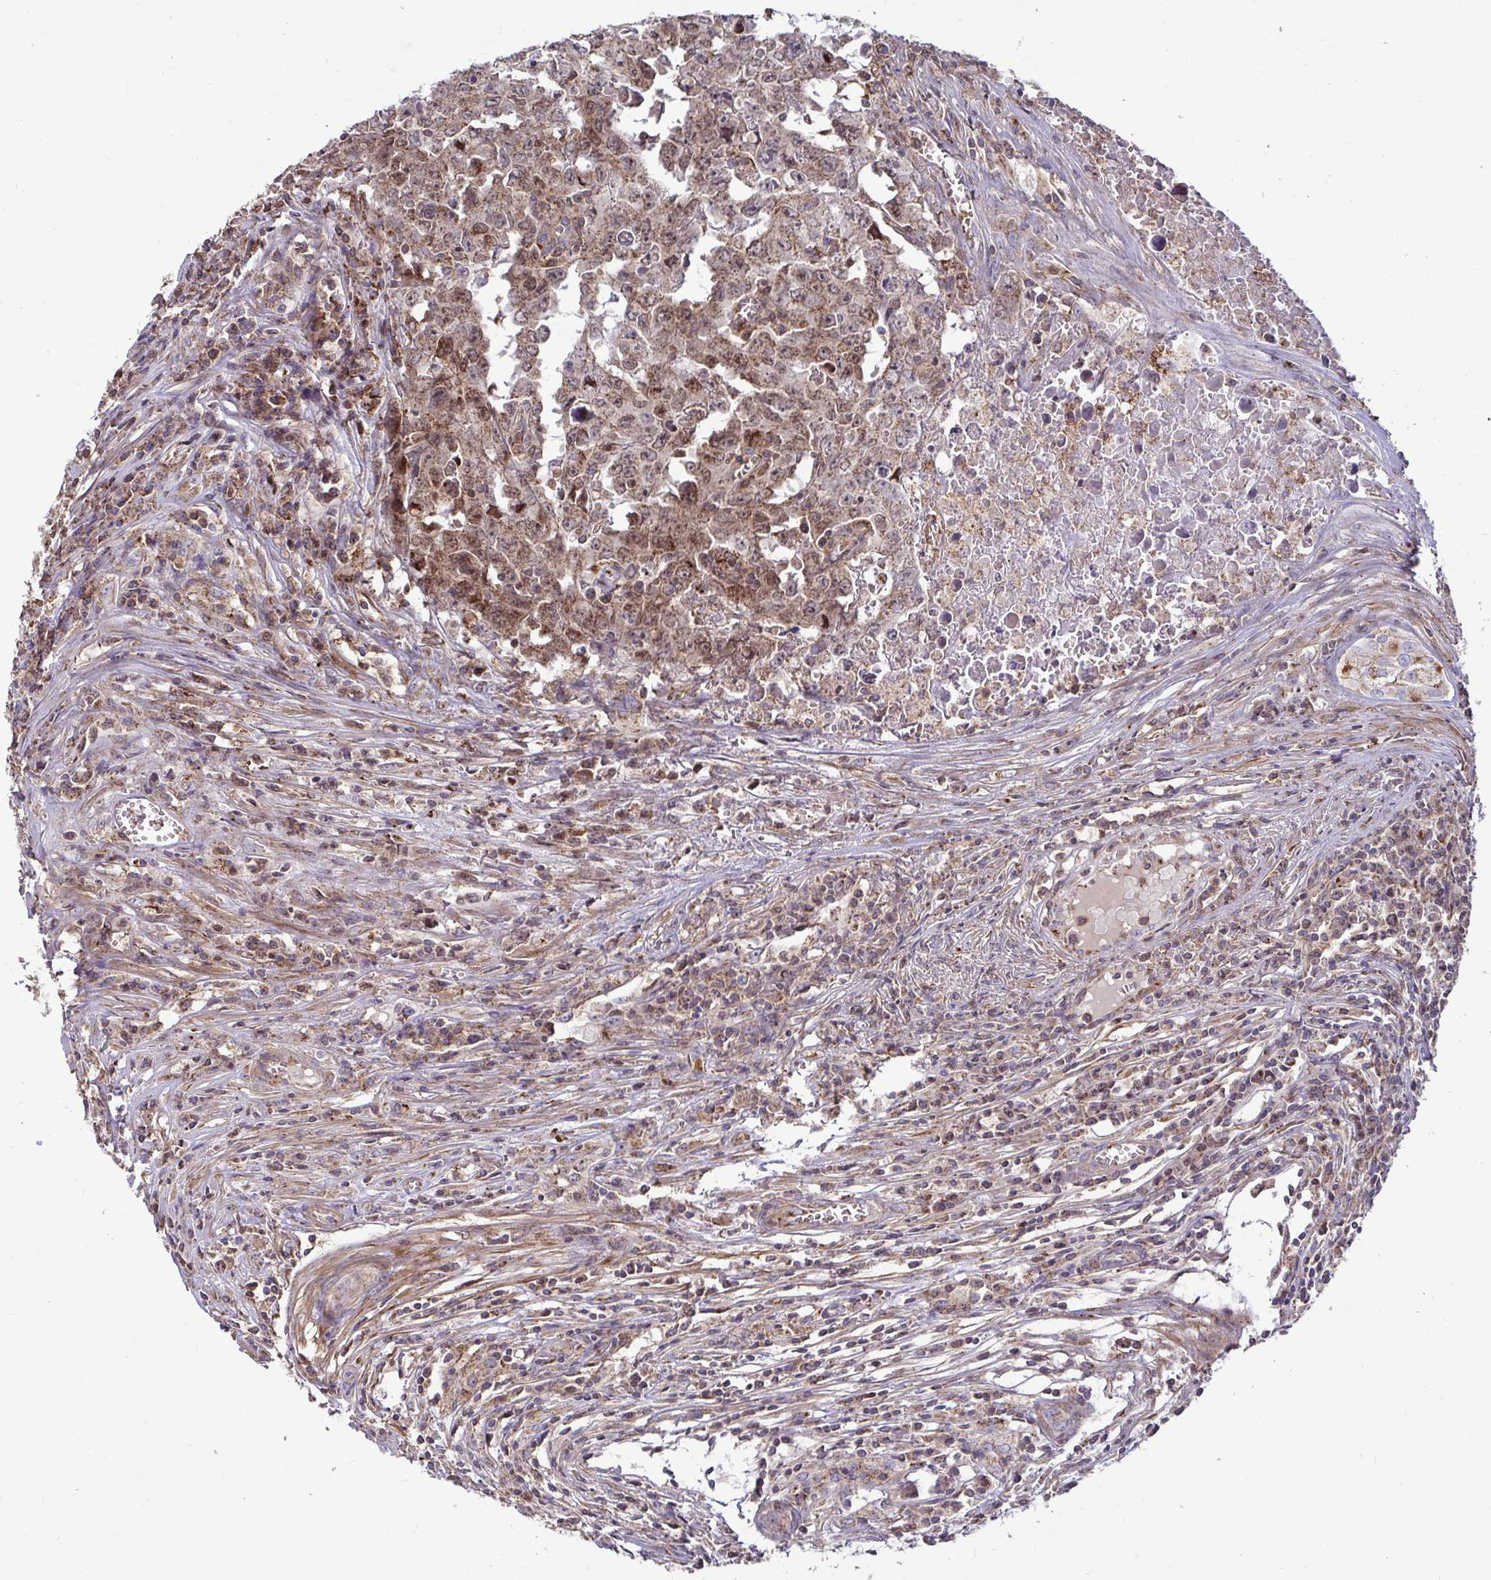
{"staining": {"intensity": "moderate", "quantity": ">75%", "location": "cytoplasmic/membranous,nuclear"}, "tissue": "testis cancer", "cell_type": "Tumor cells", "image_type": "cancer", "snomed": [{"axis": "morphology", "description": "Carcinoma, Embryonal, NOS"}, {"axis": "topography", "description": "Testis"}], "caption": "Protein expression analysis of testis cancer (embryonal carcinoma) exhibits moderate cytoplasmic/membranous and nuclear positivity in approximately >75% of tumor cells.", "gene": "SPRY1", "patient": {"sex": "male", "age": 22}}